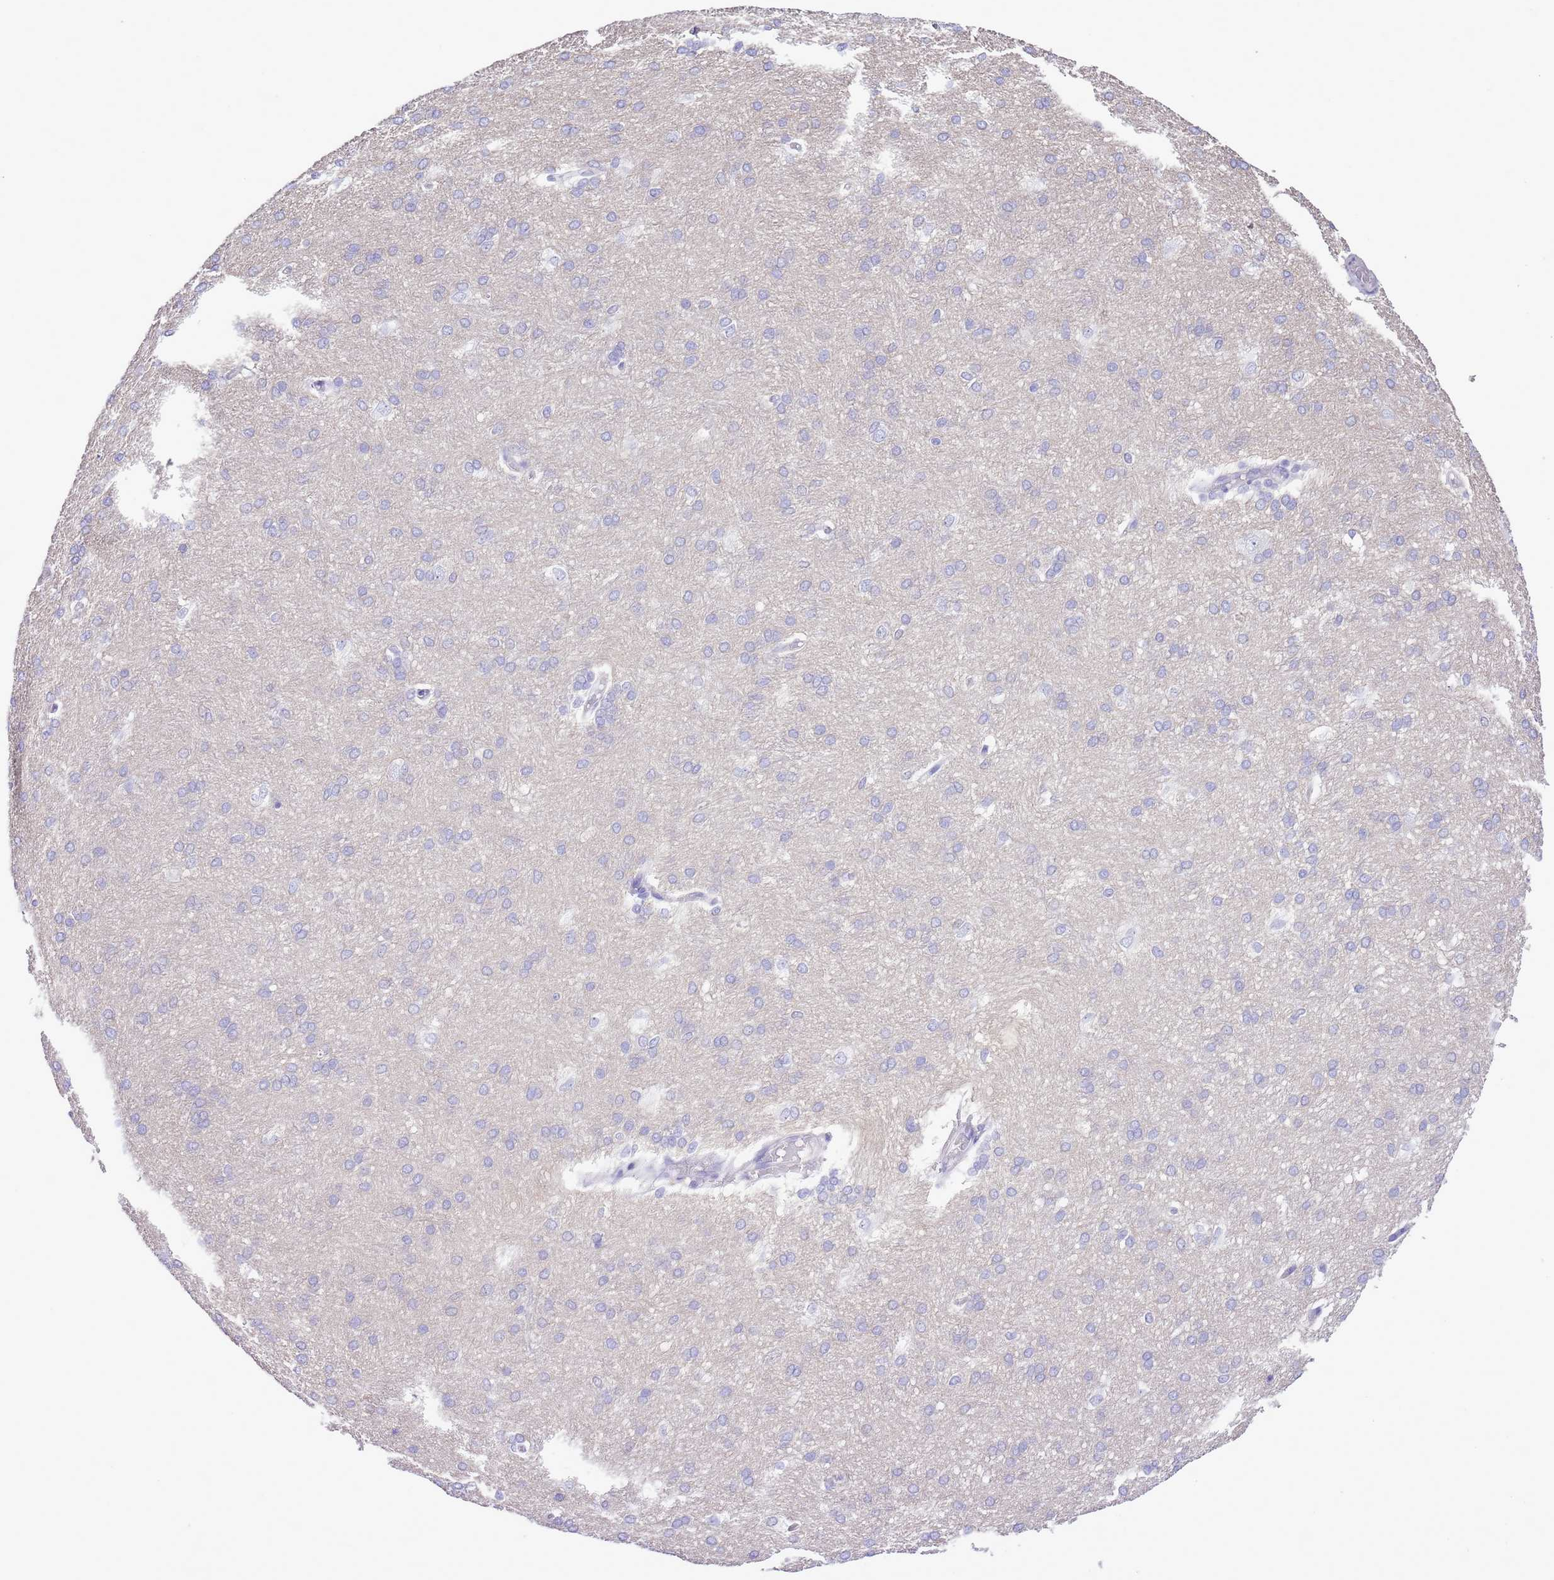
{"staining": {"intensity": "negative", "quantity": "none", "location": "none"}, "tissue": "cerebral cortex", "cell_type": "Endothelial cells", "image_type": "normal", "snomed": [{"axis": "morphology", "description": "Normal tissue, NOS"}, {"axis": "topography", "description": "Cerebral cortex"}], "caption": "This photomicrograph is of unremarkable cerebral cortex stained with immunohistochemistry (IHC) to label a protein in brown with the nuclei are counter-stained blue. There is no positivity in endothelial cells. (IHC, brightfield microscopy, high magnification).", "gene": "AAR2", "patient": {"sex": "male", "age": 62}}